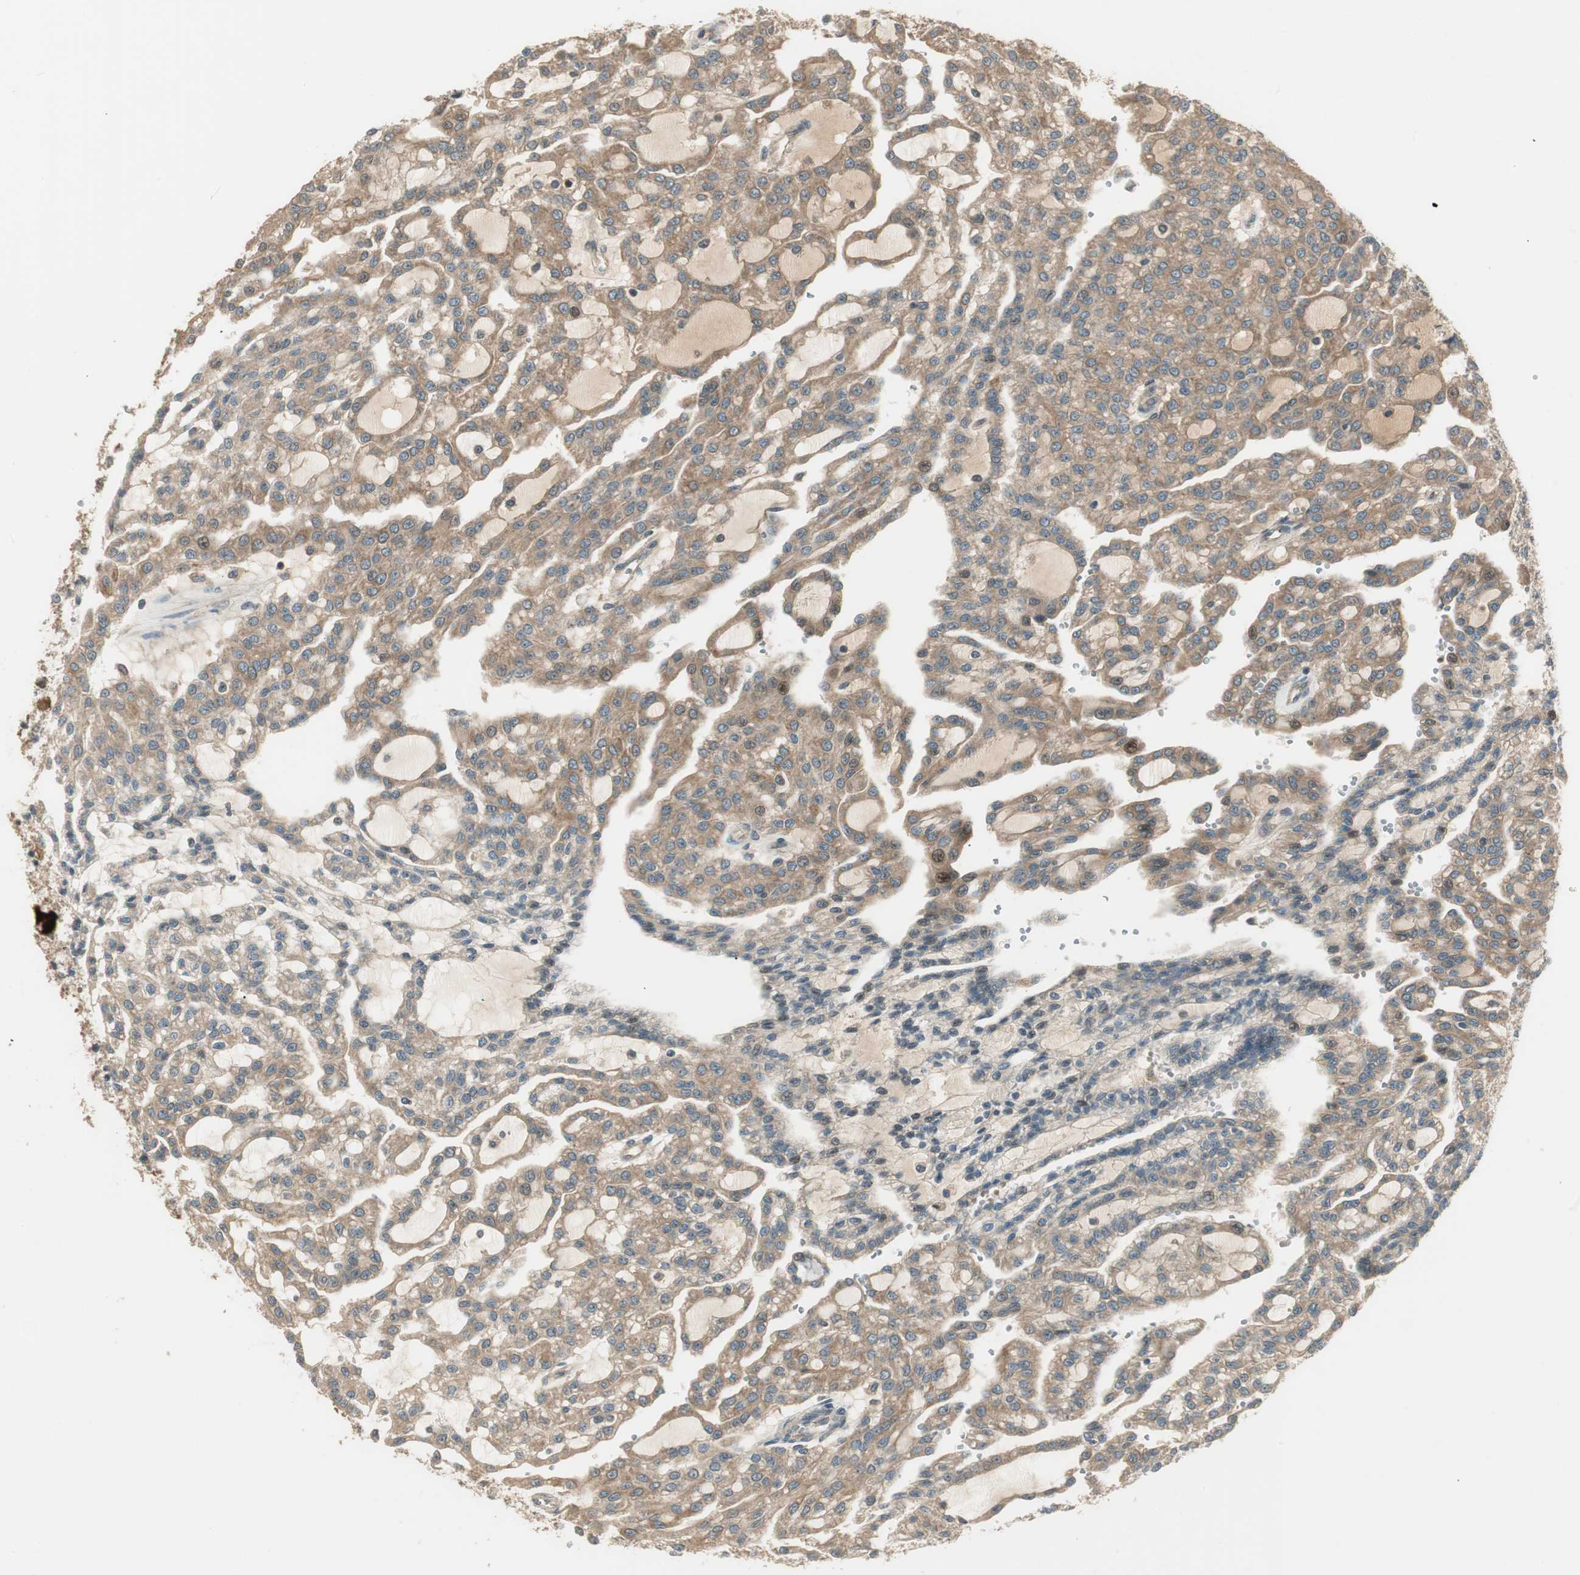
{"staining": {"intensity": "moderate", "quantity": ">75%", "location": "cytoplasmic/membranous"}, "tissue": "renal cancer", "cell_type": "Tumor cells", "image_type": "cancer", "snomed": [{"axis": "morphology", "description": "Adenocarcinoma, NOS"}, {"axis": "topography", "description": "Kidney"}], "caption": "A micrograph of human adenocarcinoma (renal) stained for a protein displays moderate cytoplasmic/membranous brown staining in tumor cells. Nuclei are stained in blue.", "gene": "PFDN5", "patient": {"sex": "male", "age": 63}}